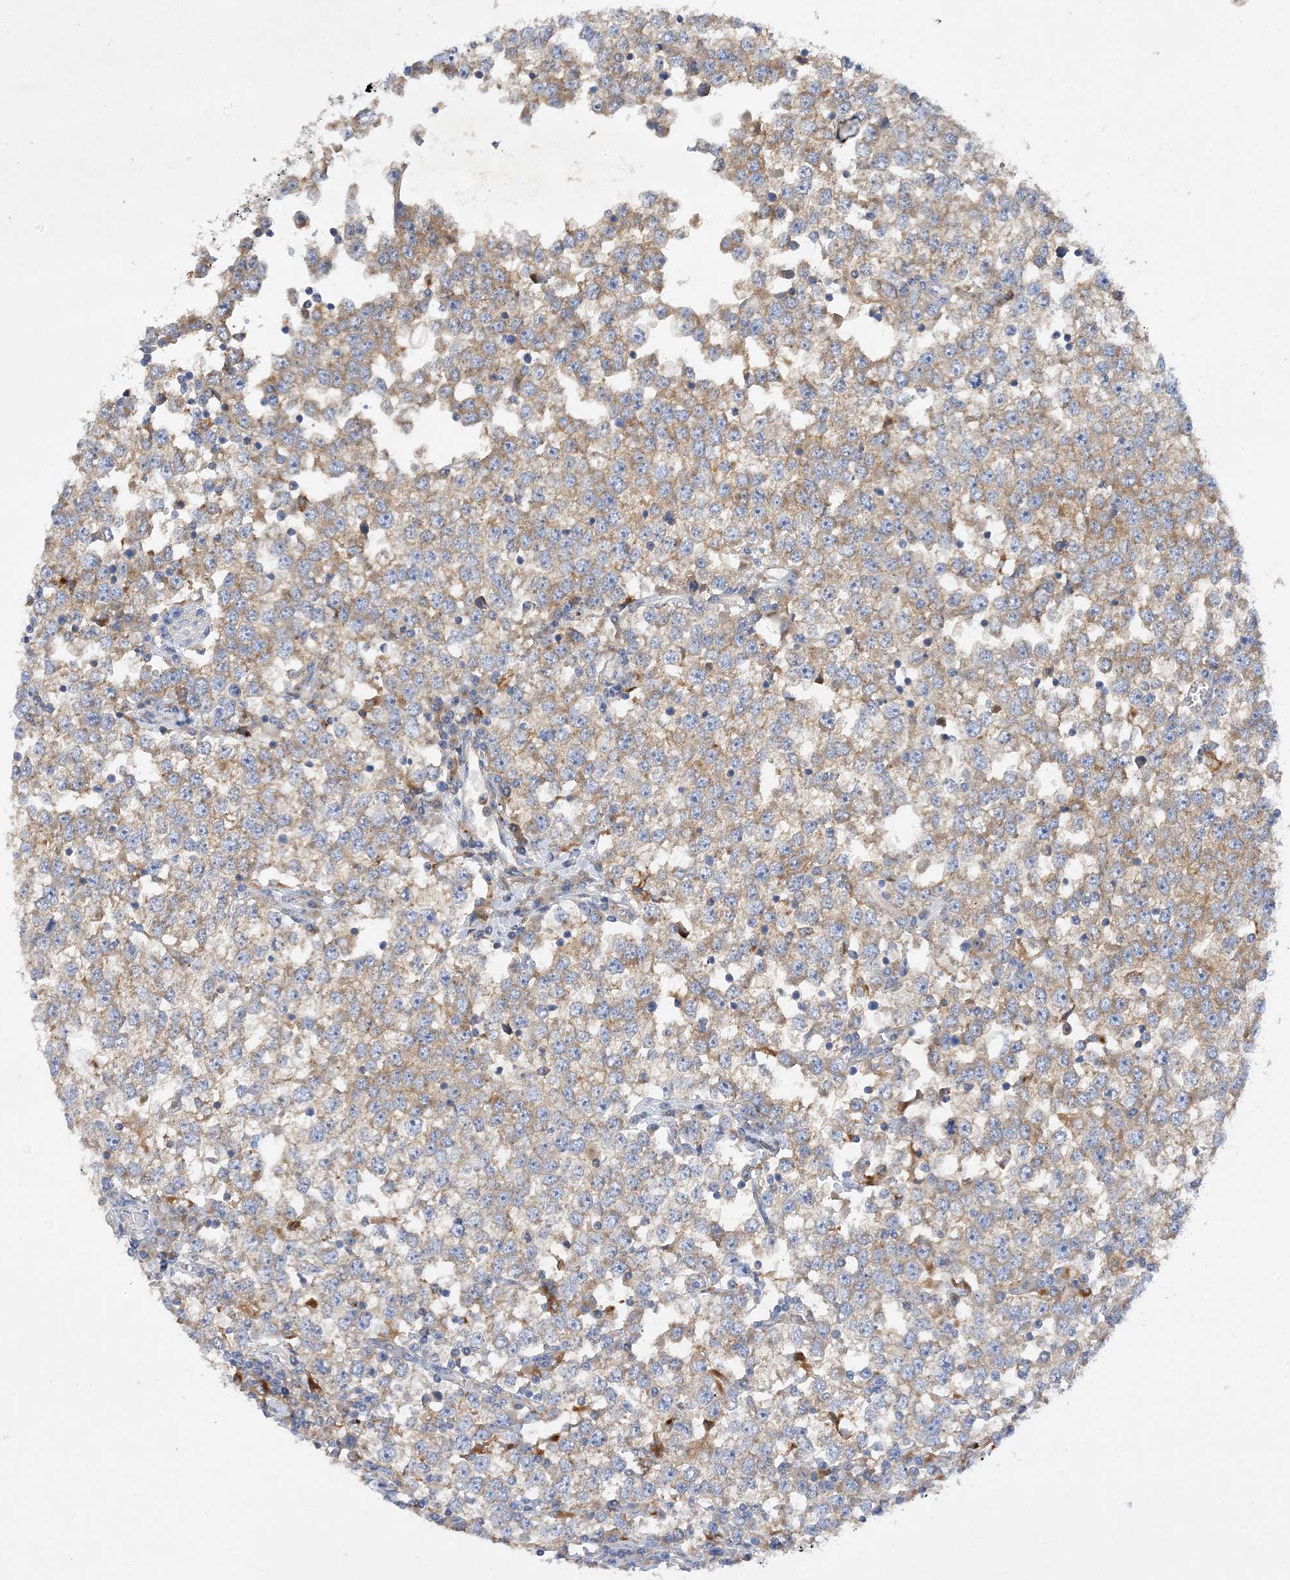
{"staining": {"intensity": "weak", "quantity": ">75%", "location": "cytoplasmic/membranous"}, "tissue": "testis cancer", "cell_type": "Tumor cells", "image_type": "cancer", "snomed": [{"axis": "morphology", "description": "Seminoma, NOS"}, {"axis": "topography", "description": "Testis"}], "caption": "Human testis seminoma stained with a brown dye demonstrates weak cytoplasmic/membranous positive positivity in about >75% of tumor cells.", "gene": "GRINA", "patient": {"sex": "male", "age": 65}}